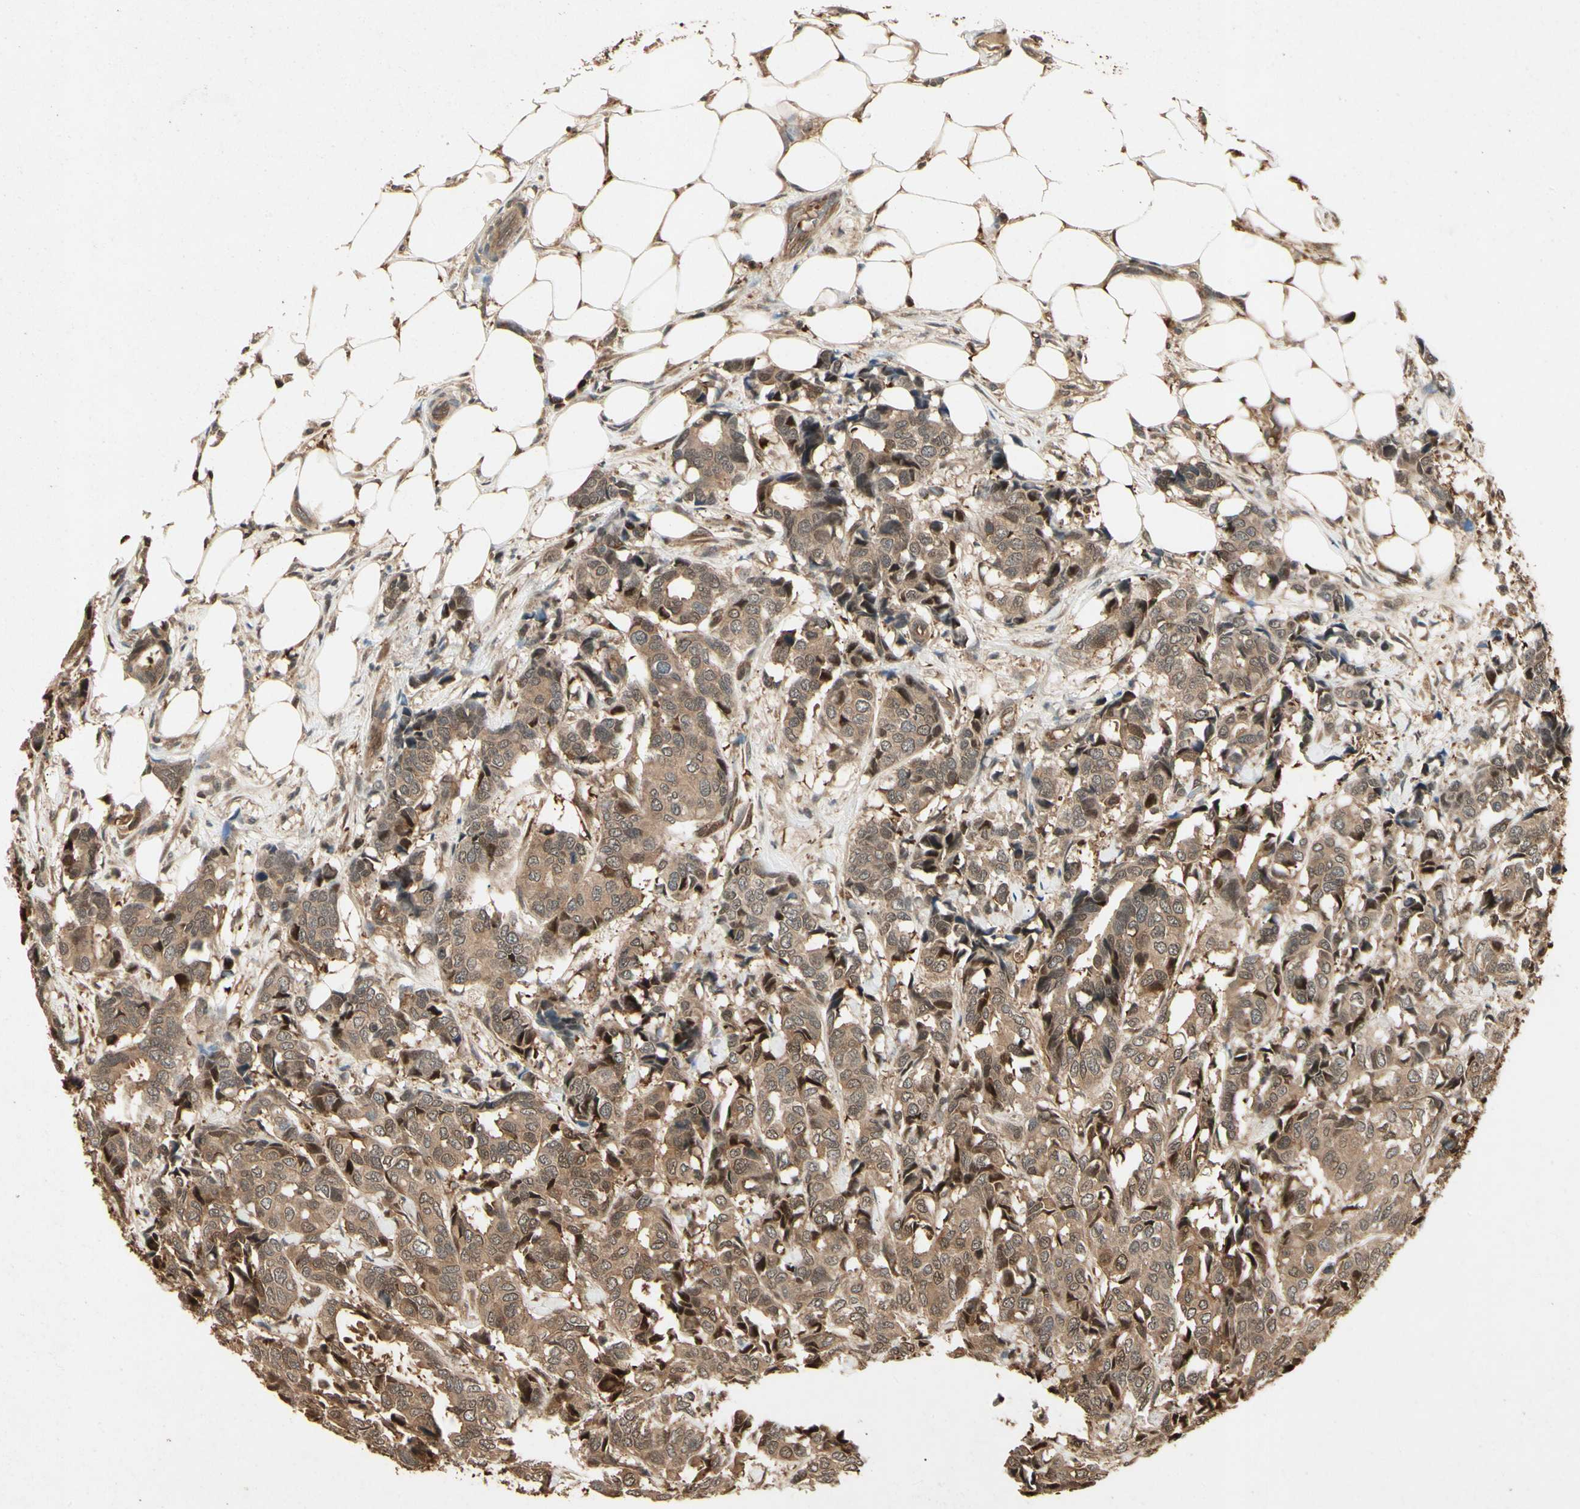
{"staining": {"intensity": "moderate", "quantity": ">75%", "location": "cytoplasmic/membranous"}, "tissue": "breast cancer", "cell_type": "Tumor cells", "image_type": "cancer", "snomed": [{"axis": "morphology", "description": "Duct carcinoma"}, {"axis": "topography", "description": "Breast"}], "caption": "An image of breast cancer (invasive ductal carcinoma) stained for a protein shows moderate cytoplasmic/membranous brown staining in tumor cells. Using DAB (3,3'-diaminobenzidine) (brown) and hematoxylin (blue) stains, captured at high magnification using brightfield microscopy.", "gene": "YWHAQ", "patient": {"sex": "female", "age": 87}}